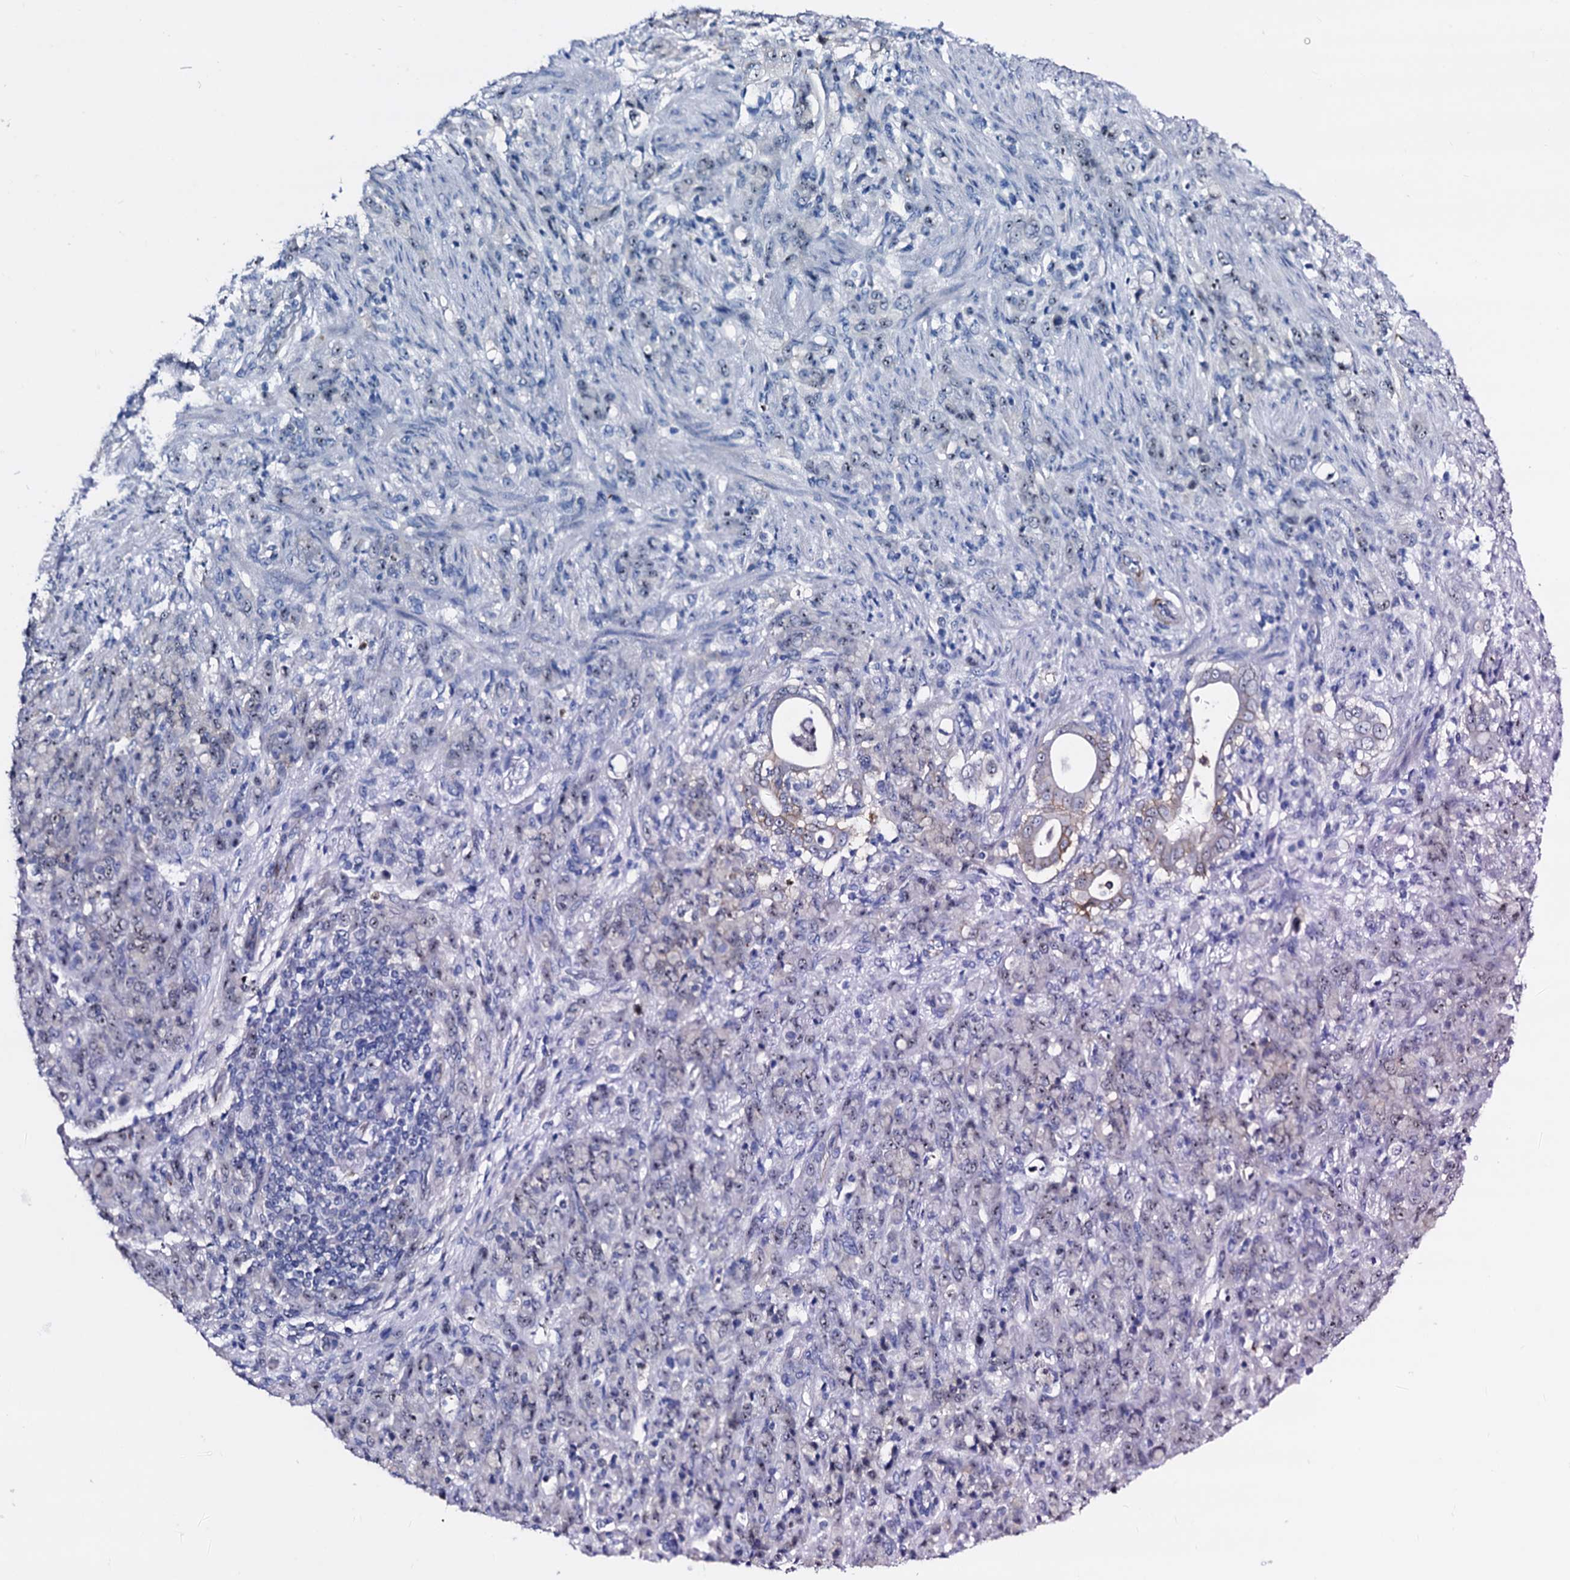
{"staining": {"intensity": "weak", "quantity": "<25%", "location": "nuclear"}, "tissue": "stomach cancer", "cell_type": "Tumor cells", "image_type": "cancer", "snomed": [{"axis": "morphology", "description": "Adenocarcinoma, NOS"}, {"axis": "topography", "description": "Stomach"}], "caption": "Tumor cells show no significant expression in stomach adenocarcinoma.", "gene": "EMG1", "patient": {"sex": "female", "age": 79}}